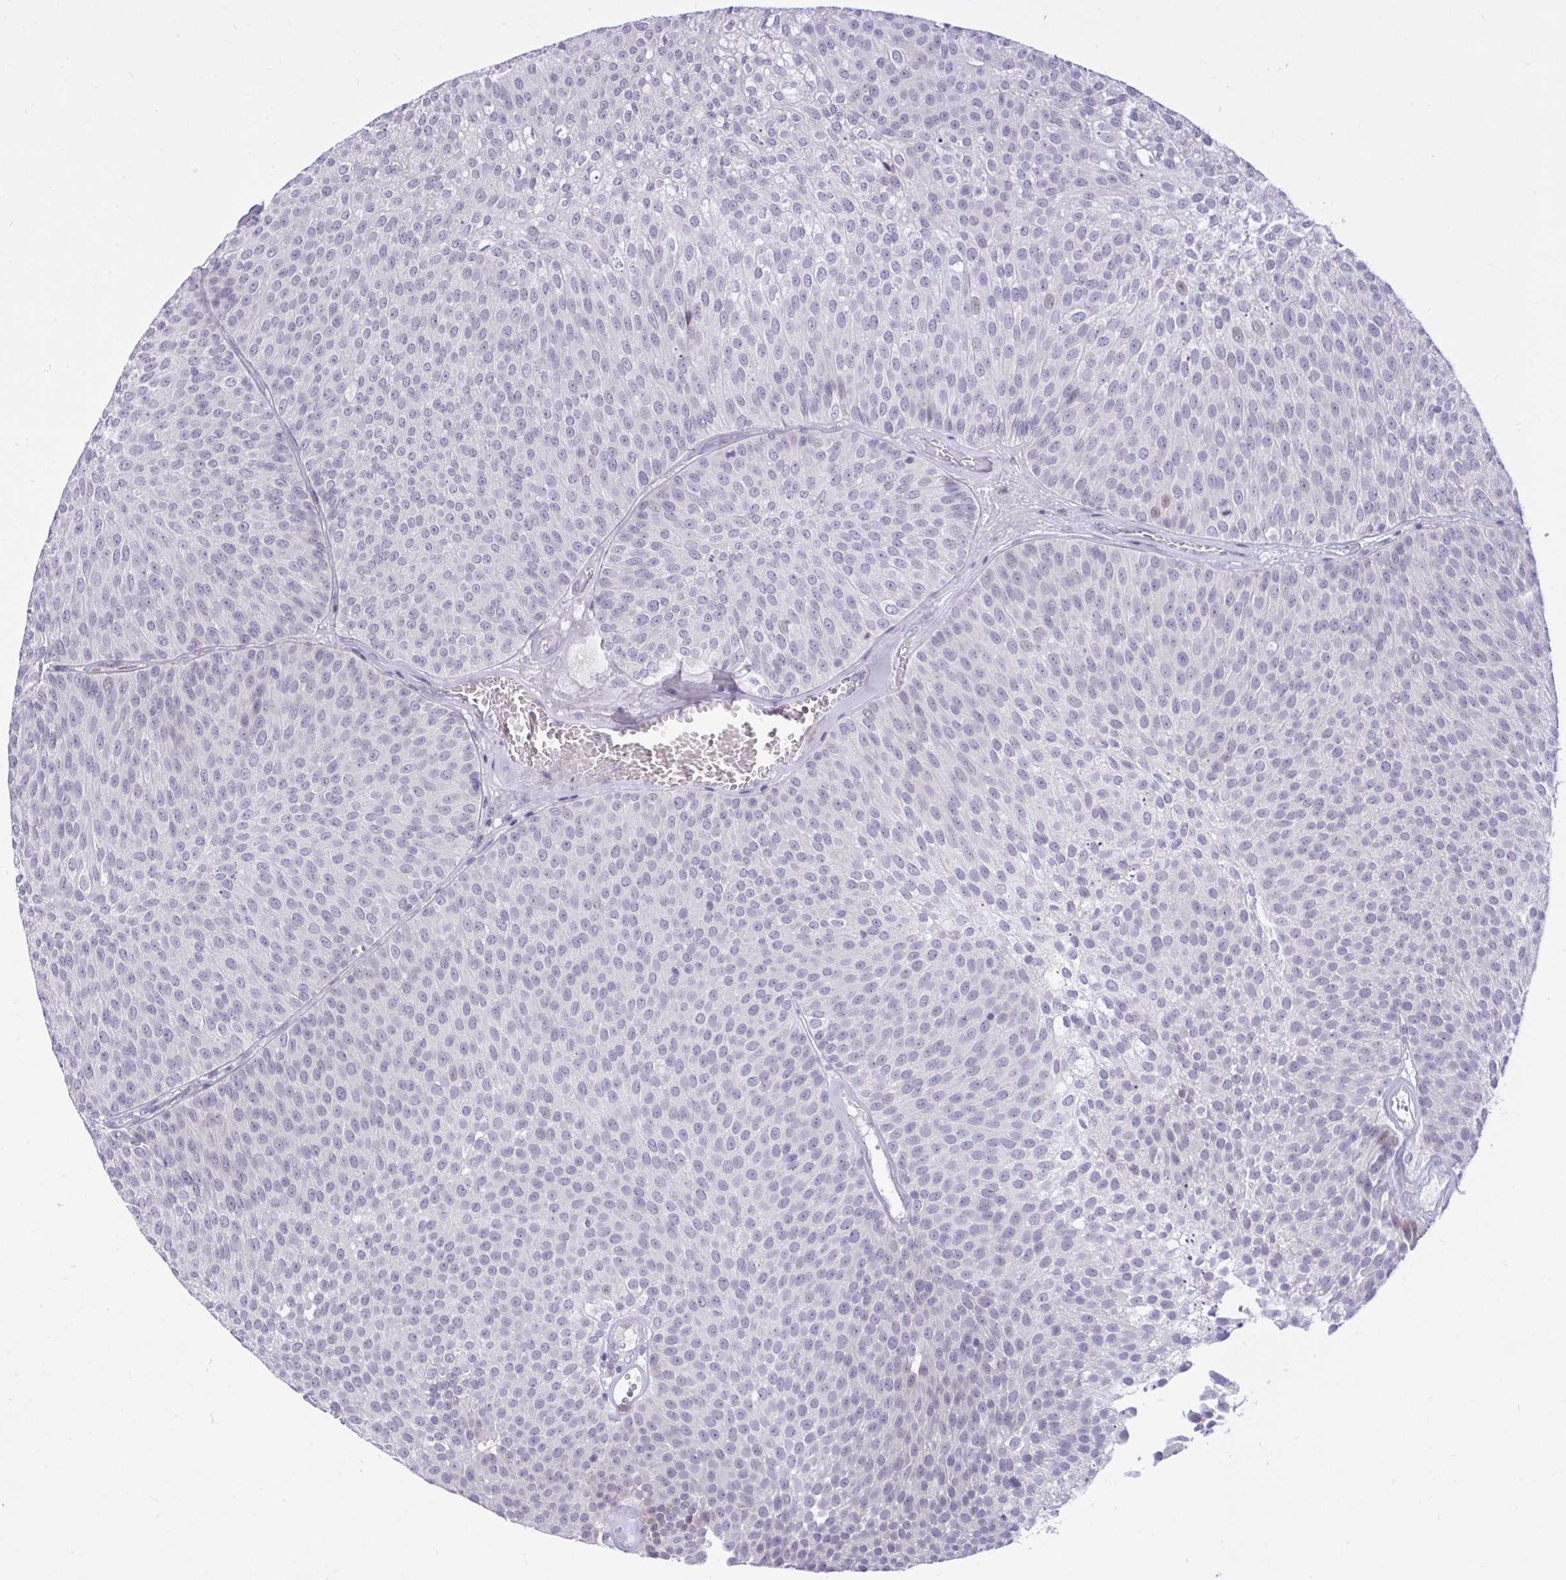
{"staining": {"intensity": "moderate", "quantity": "<25%", "location": "nuclear"}, "tissue": "urothelial cancer", "cell_type": "Tumor cells", "image_type": "cancer", "snomed": [{"axis": "morphology", "description": "Urothelial carcinoma, Low grade"}, {"axis": "topography", "description": "Urinary bladder"}], "caption": "DAB (3,3'-diaminobenzidine) immunohistochemical staining of human urothelial cancer reveals moderate nuclear protein positivity in approximately <25% of tumor cells.", "gene": "EPOP", "patient": {"sex": "female", "age": 79}}